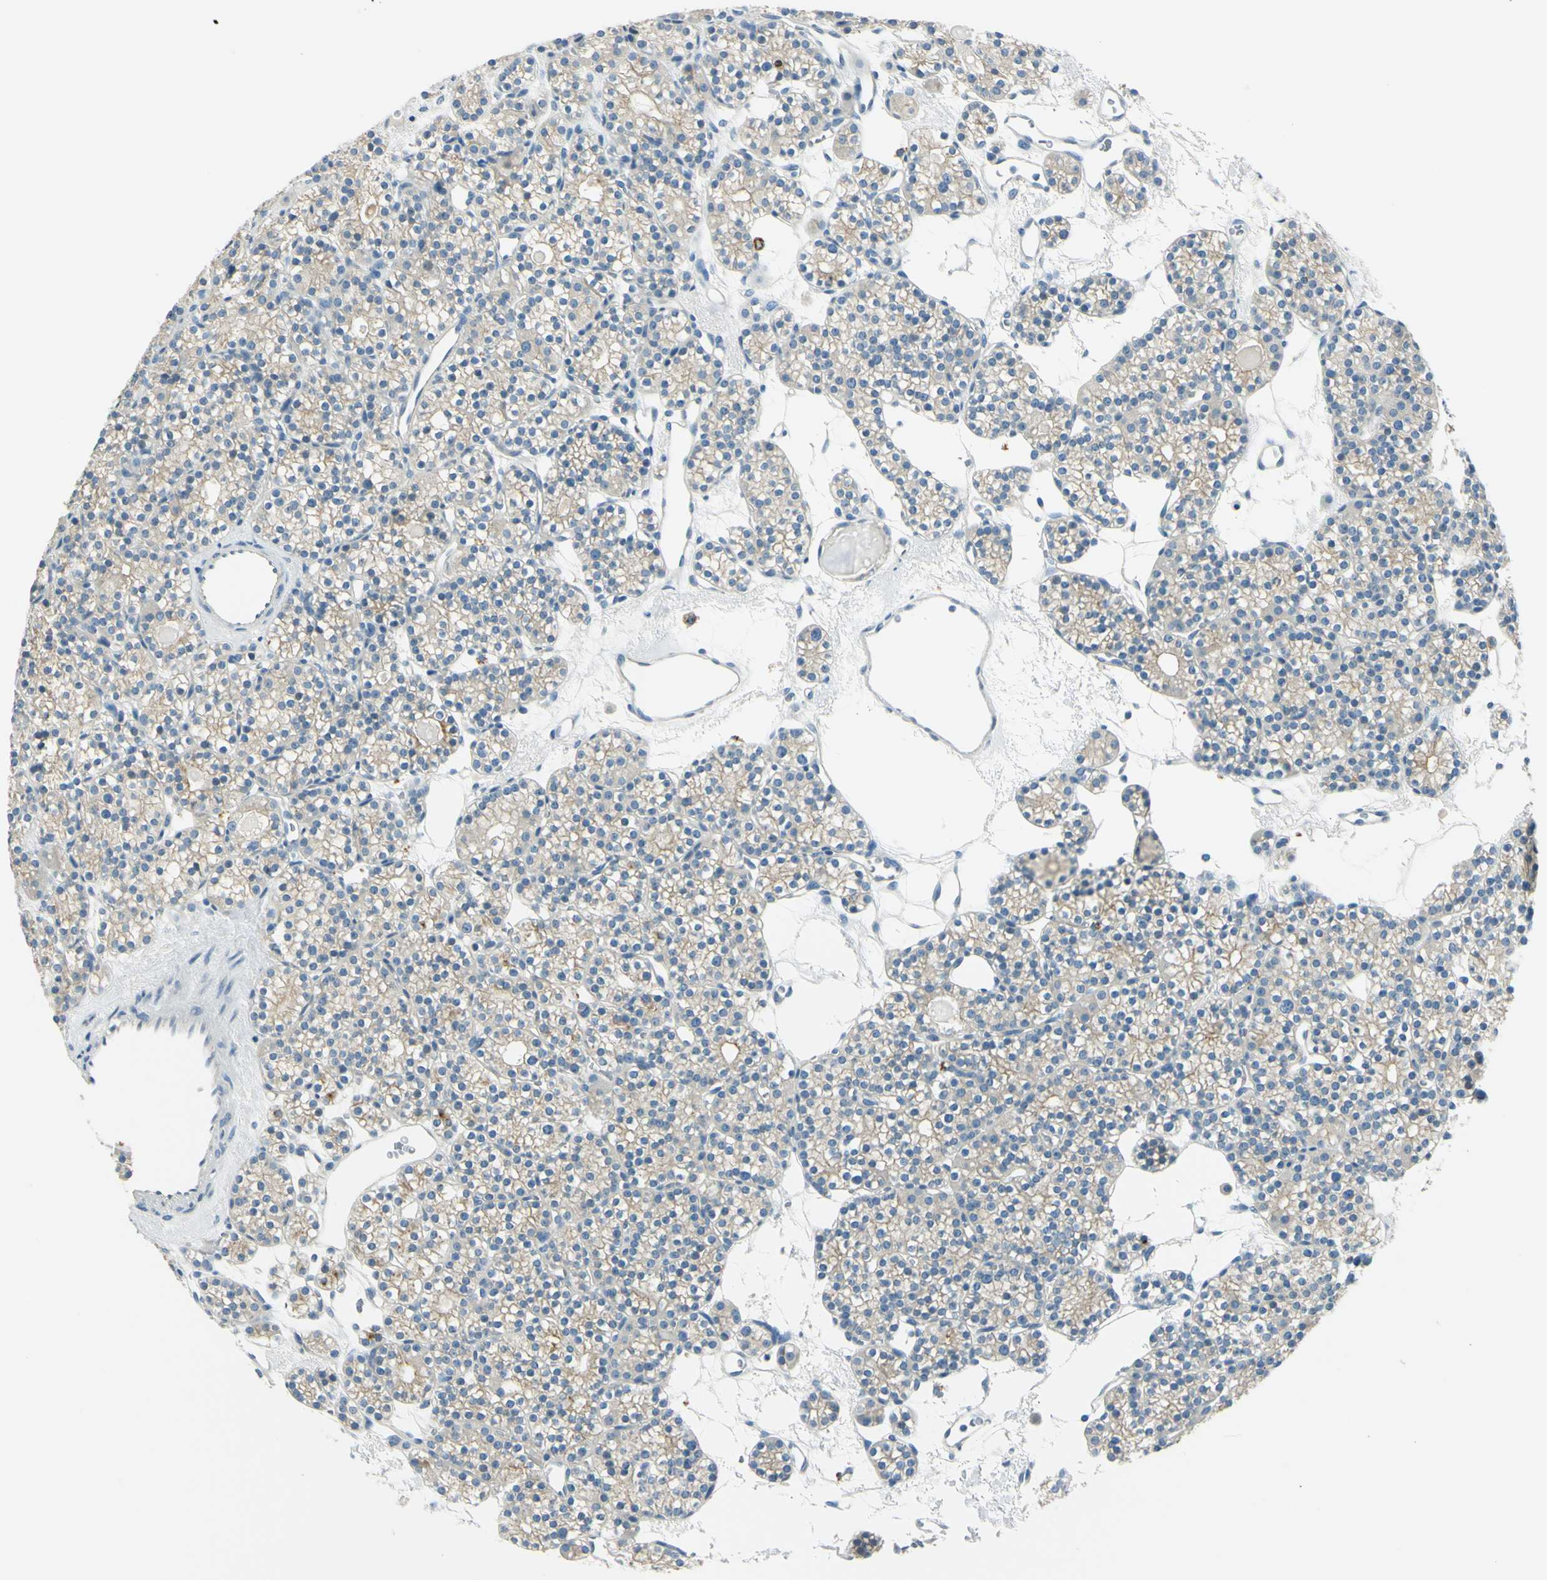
{"staining": {"intensity": "strong", "quantity": "<25%", "location": "cytoplasmic/membranous"}, "tissue": "parathyroid gland", "cell_type": "Glandular cells", "image_type": "normal", "snomed": [{"axis": "morphology", "description": "Normal tissue, NOS"}, {"axis": "topography", "description": "Parathyroid gland"}], "caption": "Approximately <25% of glandular cells in normal parathyroid gland display strong cytoplasmic/membranous protein positivity as visualized by brown immunohistochemical staining.", "gene": "LAMA3", "patient": {"sex": "female", "age": 64}}